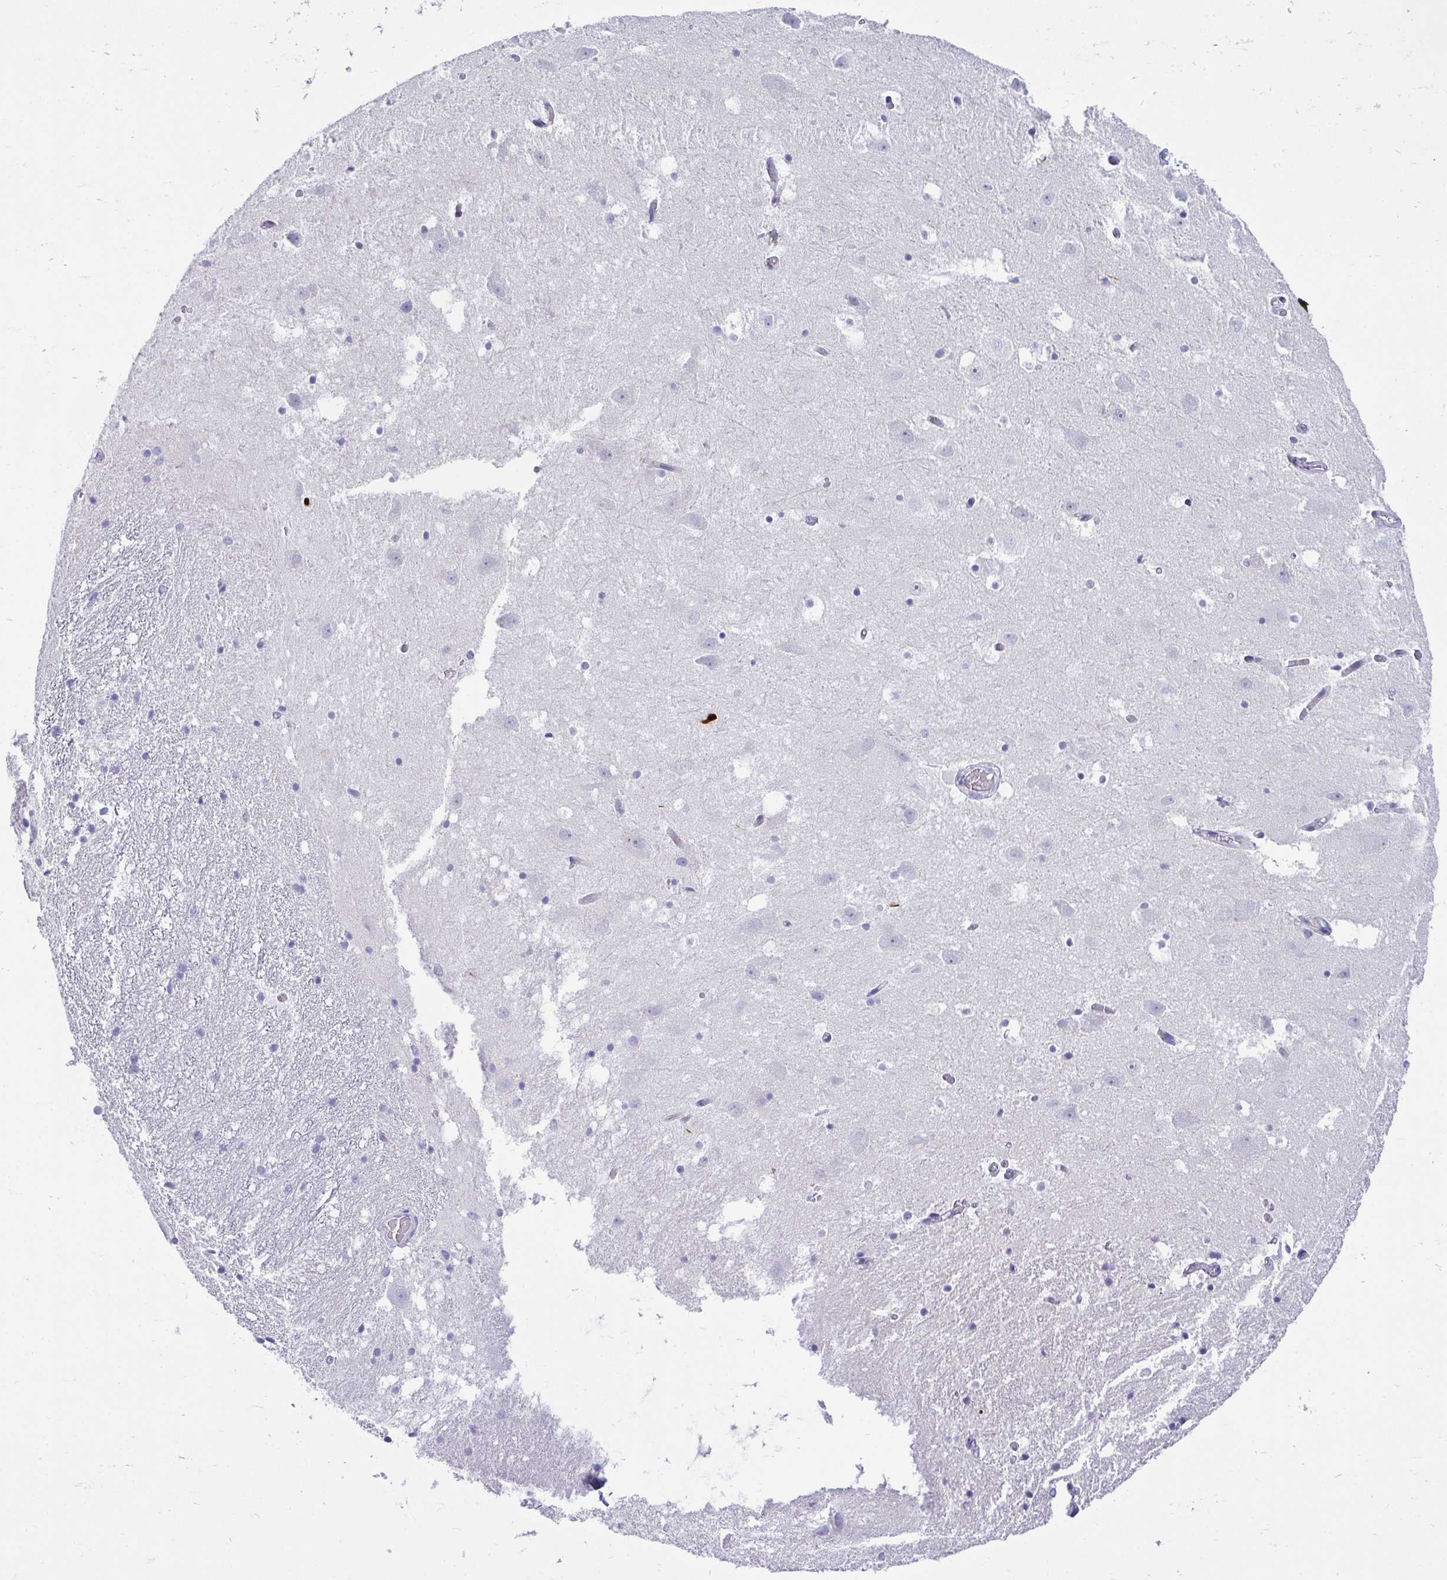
{"staining": {"intensity": "negative", "quantity": "none", "location": "none"}, "tissue": "hippocampus", "cell_type": "Glial cells", "image_type": "normal", "snomed": [{"axis": "morphology", "description": "Normal tissue, NOS"}, {"axis": "topography", "description": "Hippocampus"}], "caption": "DAB (3,3'-diaminobenzidine) immunohistochemical staining of benign hippocampus demonstrates no significant staining in glial cells. (Brightfield microscopy of DAB (3,3'-diaminobenzidine) immunohistochemistry (IHC) at high magnification).", "gene": "TSBP1", "patient": {"sex": "female", "age": 52}}